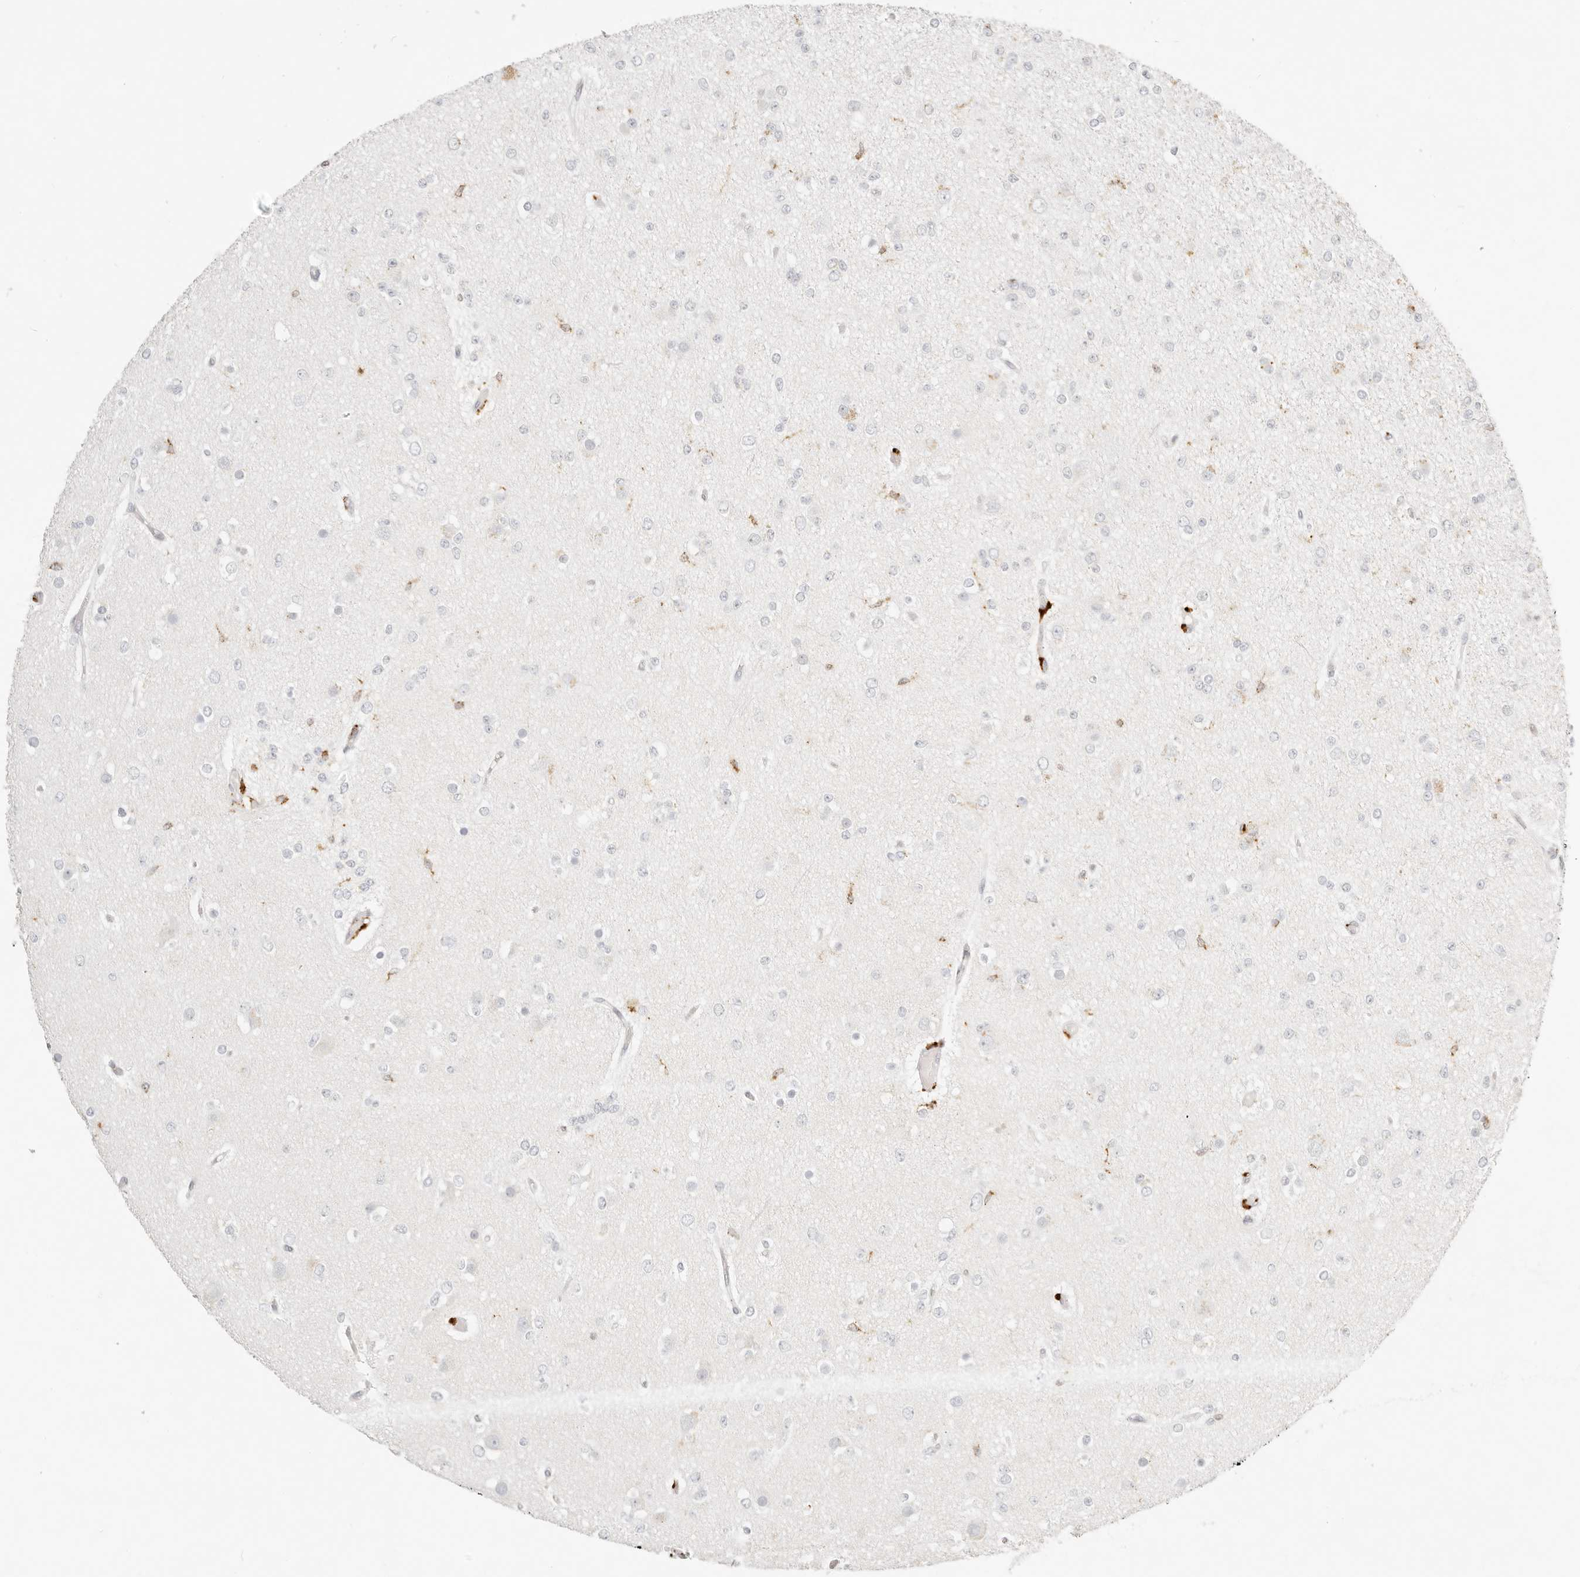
{"staining": {"intensity": "negative", "quantity": "none", "location": "none"}, "tissue": "glioma", "cell_type": "Tumor cells", "image_type": "cancer", "snomed": [{"axis": "morphology", "description": "Glioma, malignant, Low grade"}, {"axis": "topography", "description": "Brain"}], "caption": "A high-resolution micrograph shows immunohistochemistry staining of malignant glioma (low-grade), which reveals no significant positivity in tumor cells. (Brightfield microscopy of DAB immunohistochemistry at high magnification).", "gene": "RNASET2", "patient": {"sex": "female", "age": 22}}